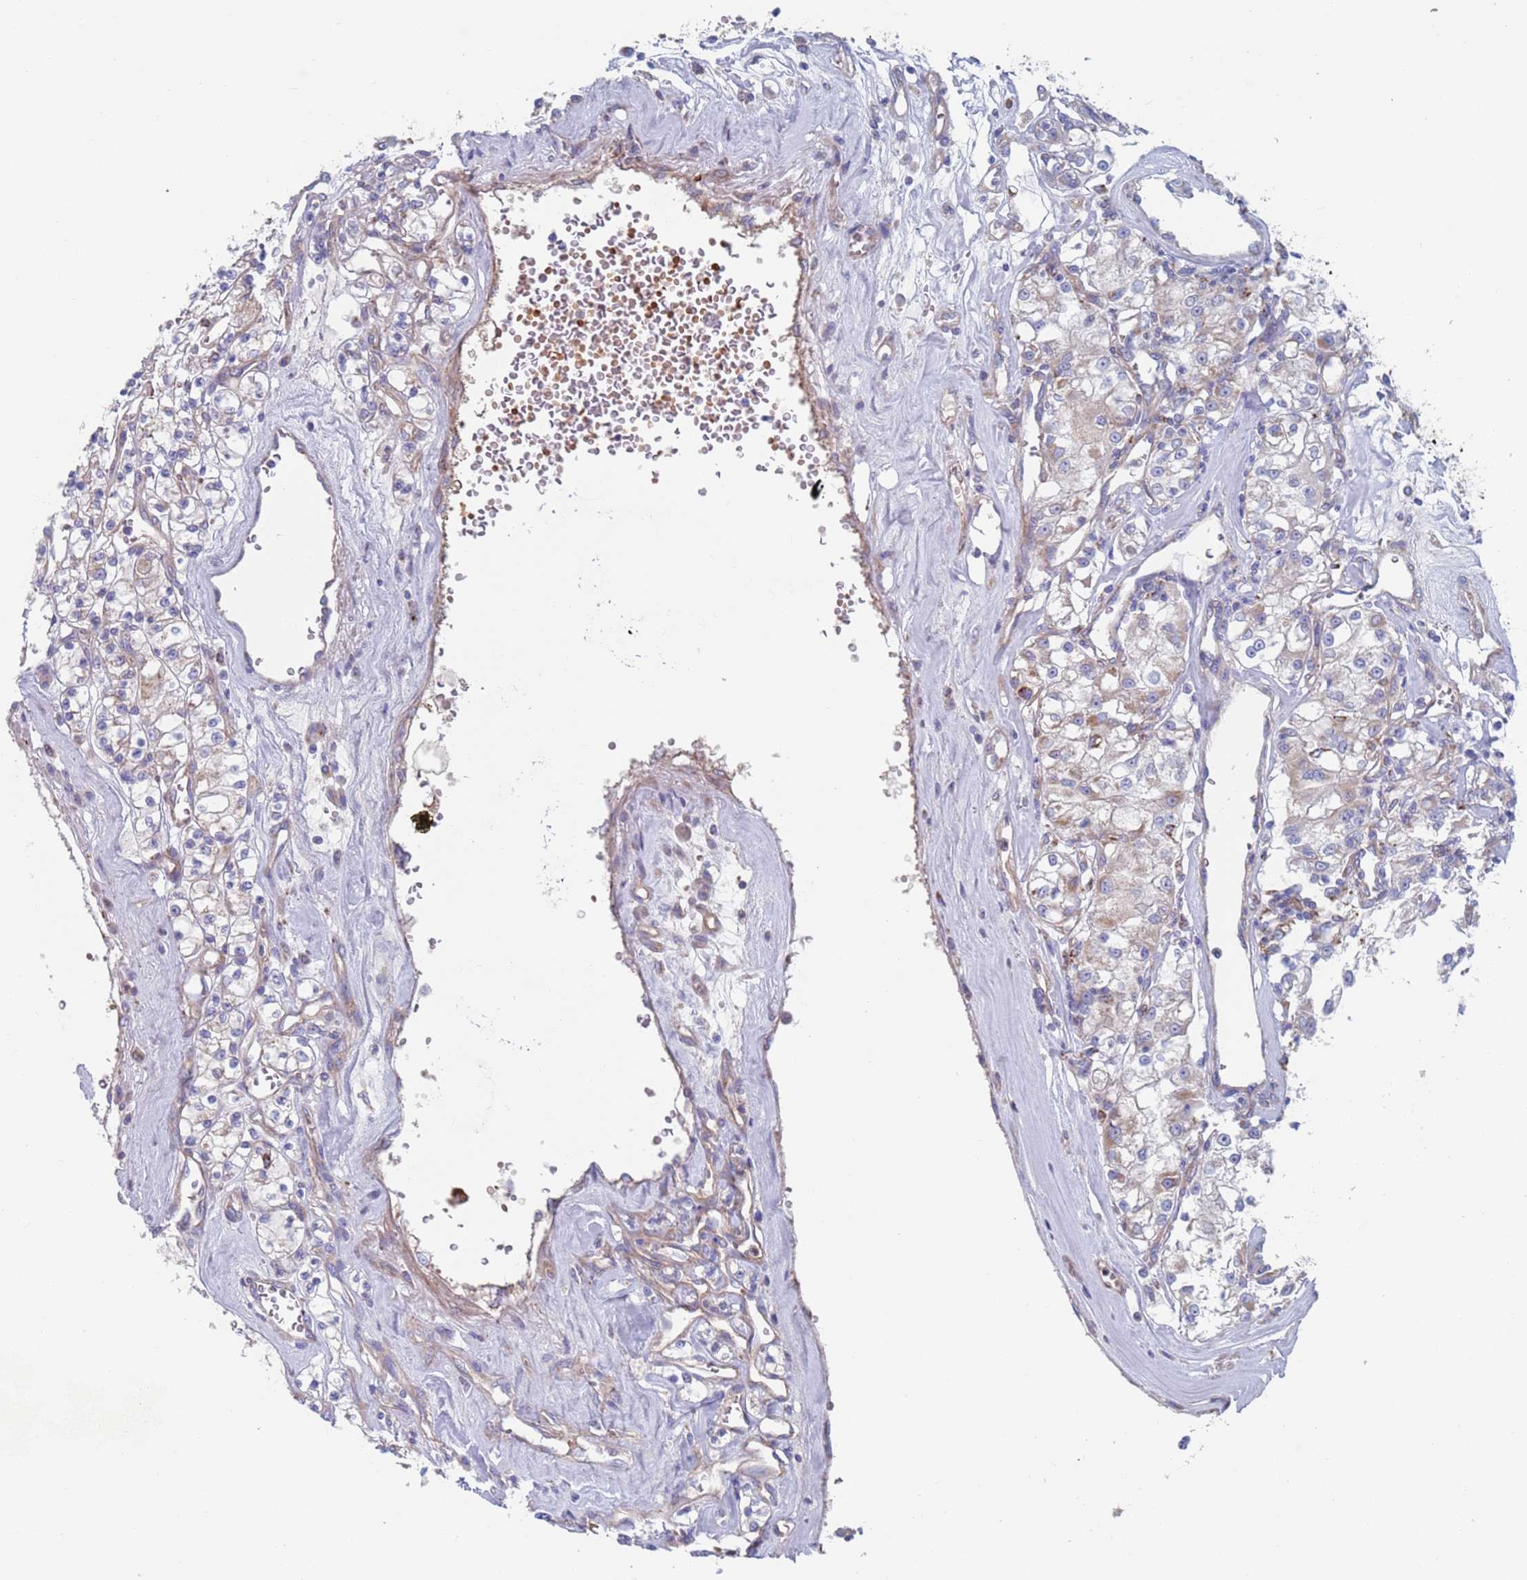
{"staining": {"intensity": "weak", "quantity": "<25%", "location": "cytoplasmic/membranous"}, "tissue": "renal cancer", "cell_type": "Tumor cells", "image_type": "cancer", "snomed": [{"axis": "morphology", "description": "Adenocarcinoma, NOS"}, {"axis": "topography", "description": "Kidney"}], "caption": "This histopathology image is of renal cancer (adenocarcinoma) stained with immunohistochemistry (IHC) to label a protein in brown with the nuclei are counter-stained blue. There is no staining in tumor cells. (DAB (3,3'-diaminobenzidine) IHC visualized using brightfield microscopy, high magnification).", "gene": "CHCHD6", "patient": {"sex": "female", "age": 59}}